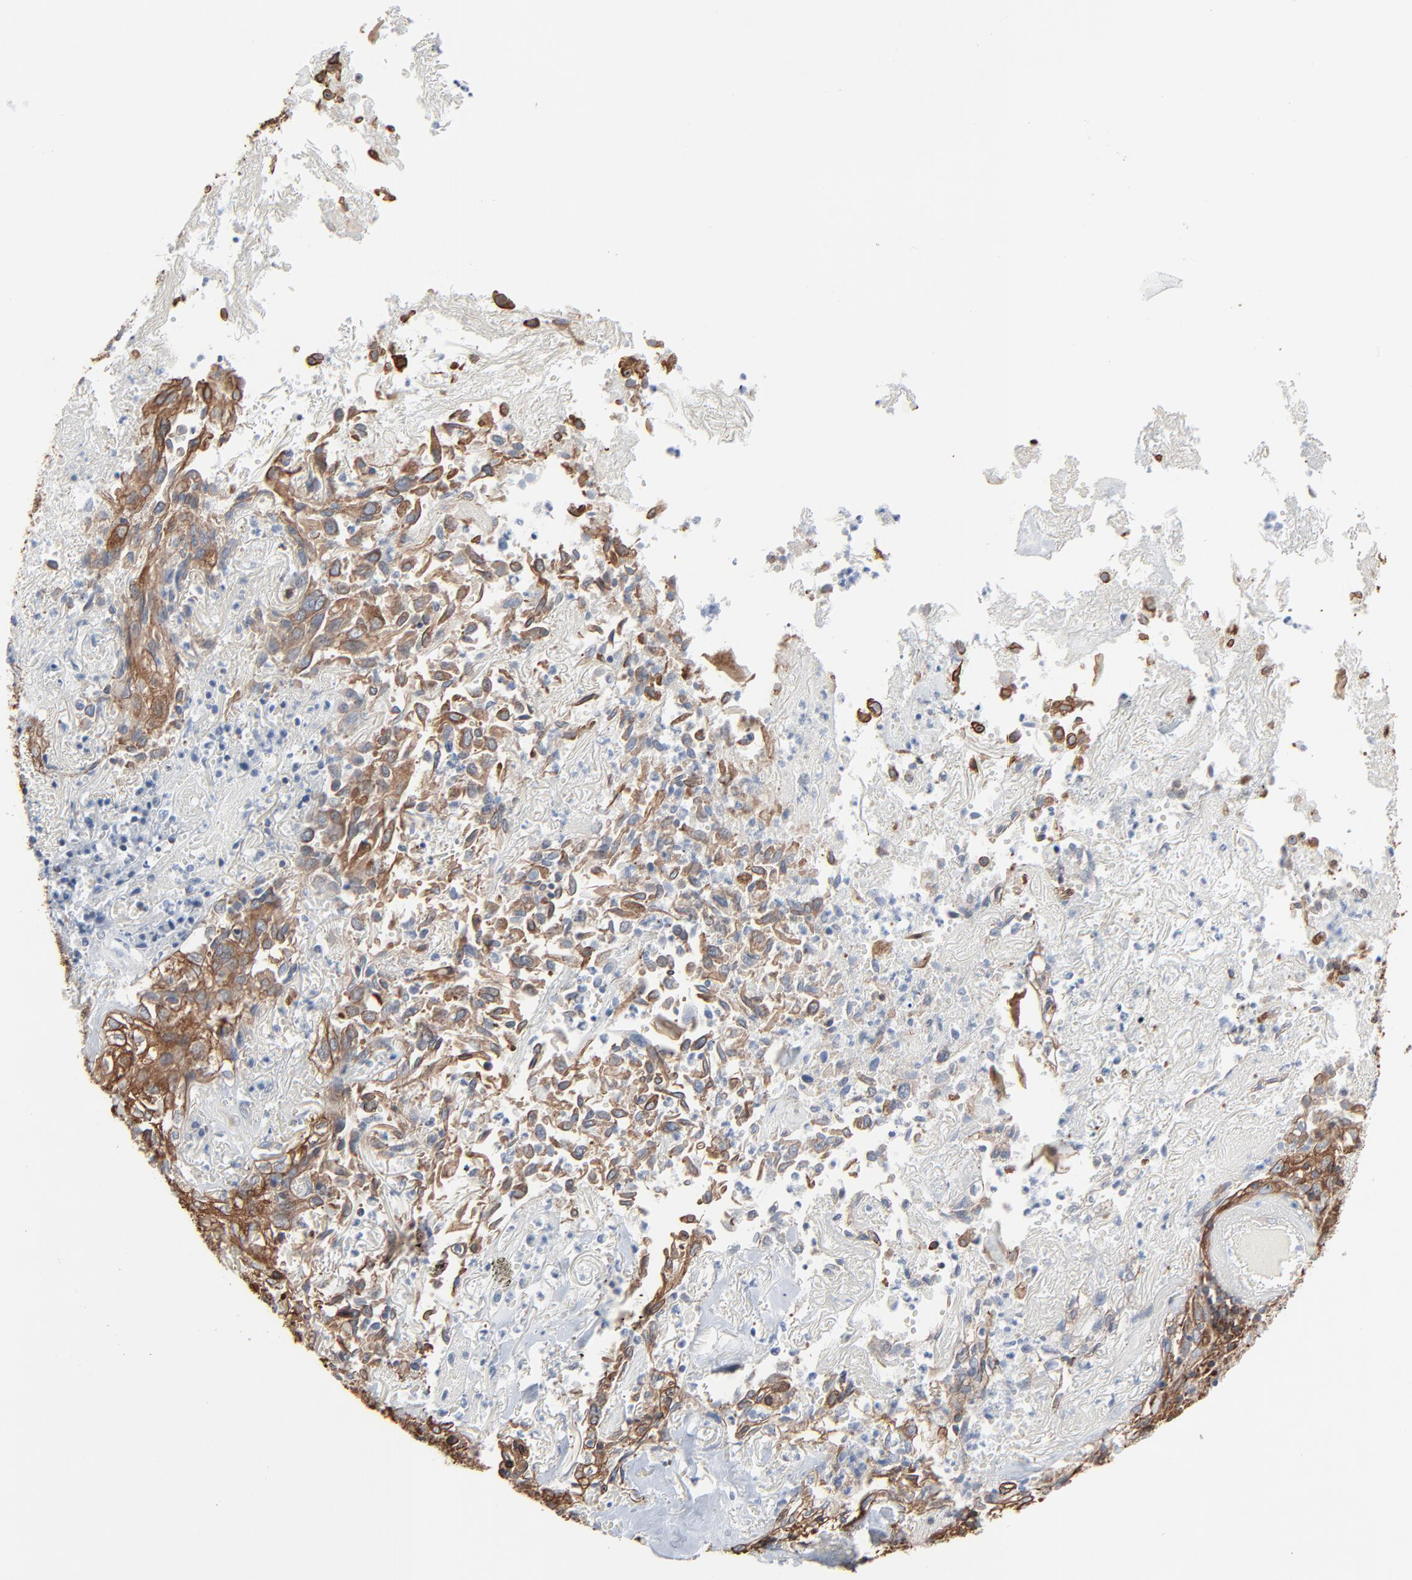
{"staining": {"intensity": "strong", "quantity": ">75%", "location": "cytoplasmic/membranous"}, "tissue": "skin cancer", "cell_type": "Tumor cells", "image_type": "cancer", "snomed": [{"axis": "morphology", "description": "Squamous cell carcinoma, NOS"}, {"axis": "topography", "description": "Skin"}], "caption": "Protein expression by IHC exhibits strong cytoplasmic/membranous expression in about >75% of tumor cells in skin squamous cell carcinoma. The protein is shown in brown color, while the nuclei are stained blue.", "gene": "OPTN", "patient": {"sex": "male", "age": 65}}